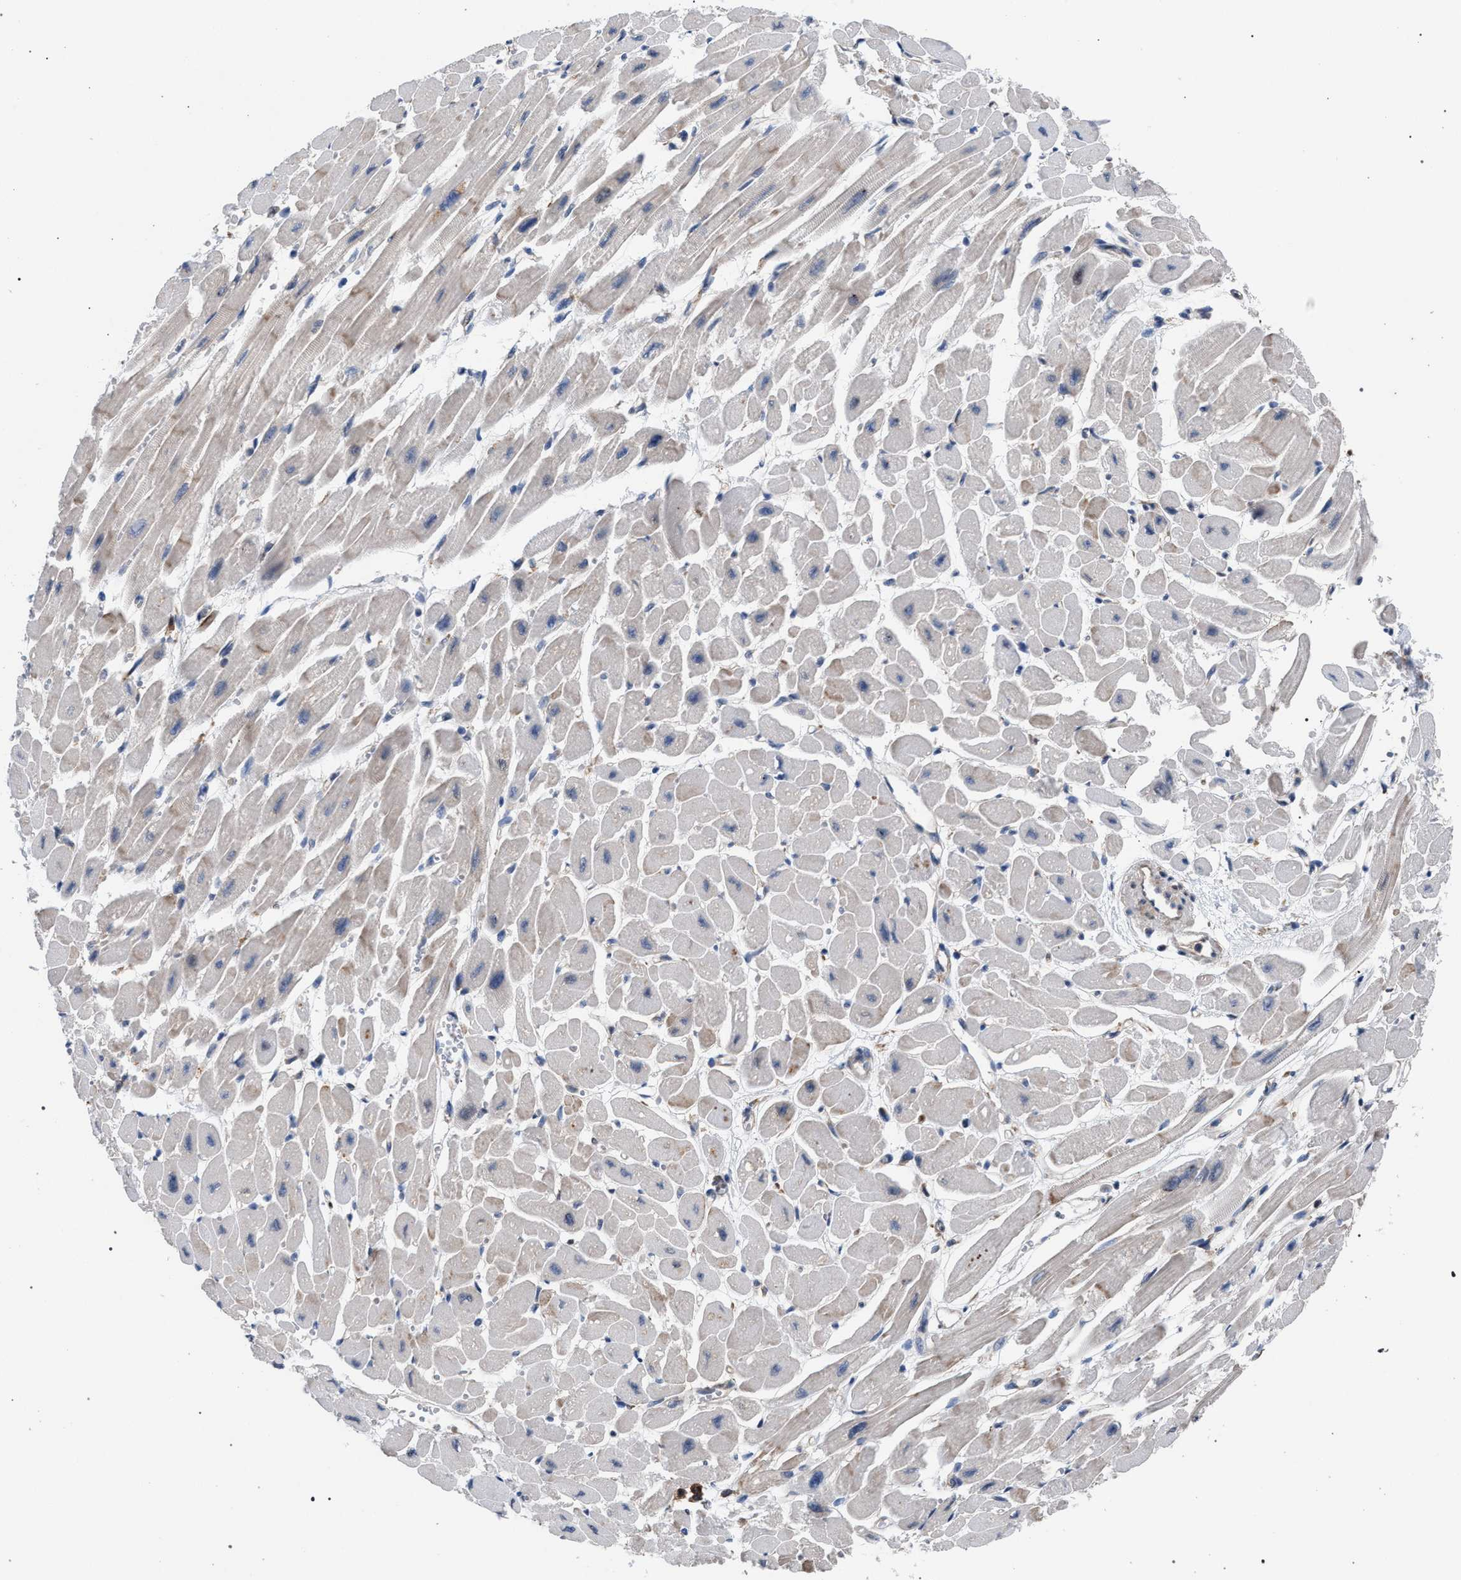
{"staining": {"intensity": "moderate", "quantity": "<25%", "location": "cytoplasmic/membranous"}, "tissue": "heart muscle", "cell_type": "Cardiomyocytes", "image_type": "normal", "snomed": [{"axis": "morphology", "description": "Normal tissue, NOS"}, {"axis": "topography", "description": "Heart"}], "caption": "This is an image of IHC staining of unremarkable heart muscle, which shows moderate positivity in the cytoplasmic/membranous of cardiomyocytes.", "gene": "CDR2L", "patient": {"sex": "female", "age": 54}}